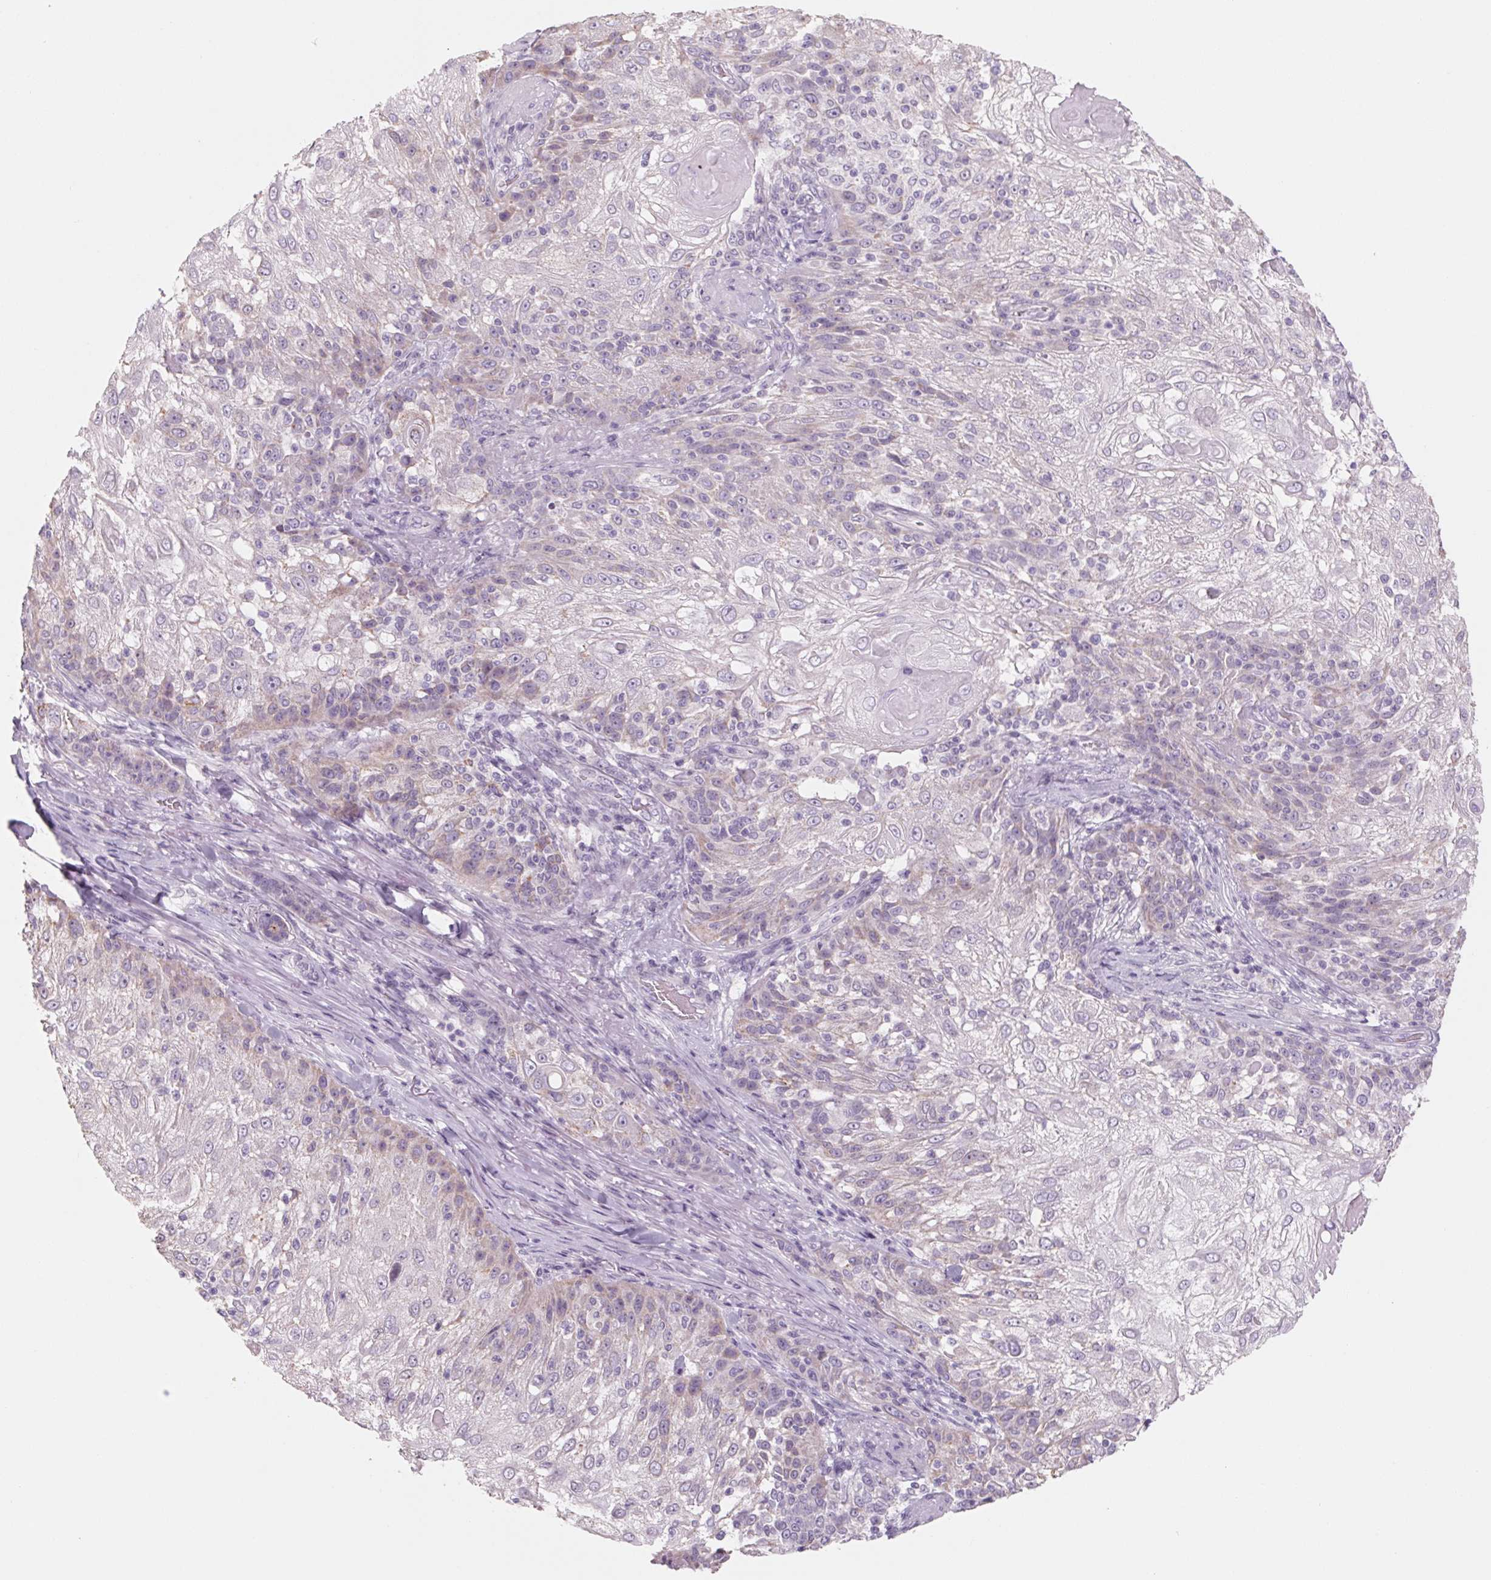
{"staining": {"intensity": "negative", "quantity": "none", "location": "none"}, "tissue": "skin cancer", "cell_type": "Tumor cells", "image_type": "cancer", "snomed": [{"axis": "morphology", "description": "Normal tissue, NOS"}, {"axis": "morphology", "description": "Squamous cell carcinoma, NOS"}, {"axis": "topography", "description": "Skin"}], "caption": "There is no significant expression in tumor cells of squamous cell carcinoma (skin).", "gene": "POU1F1", "patient": {"sex": "female", "age": 83}}